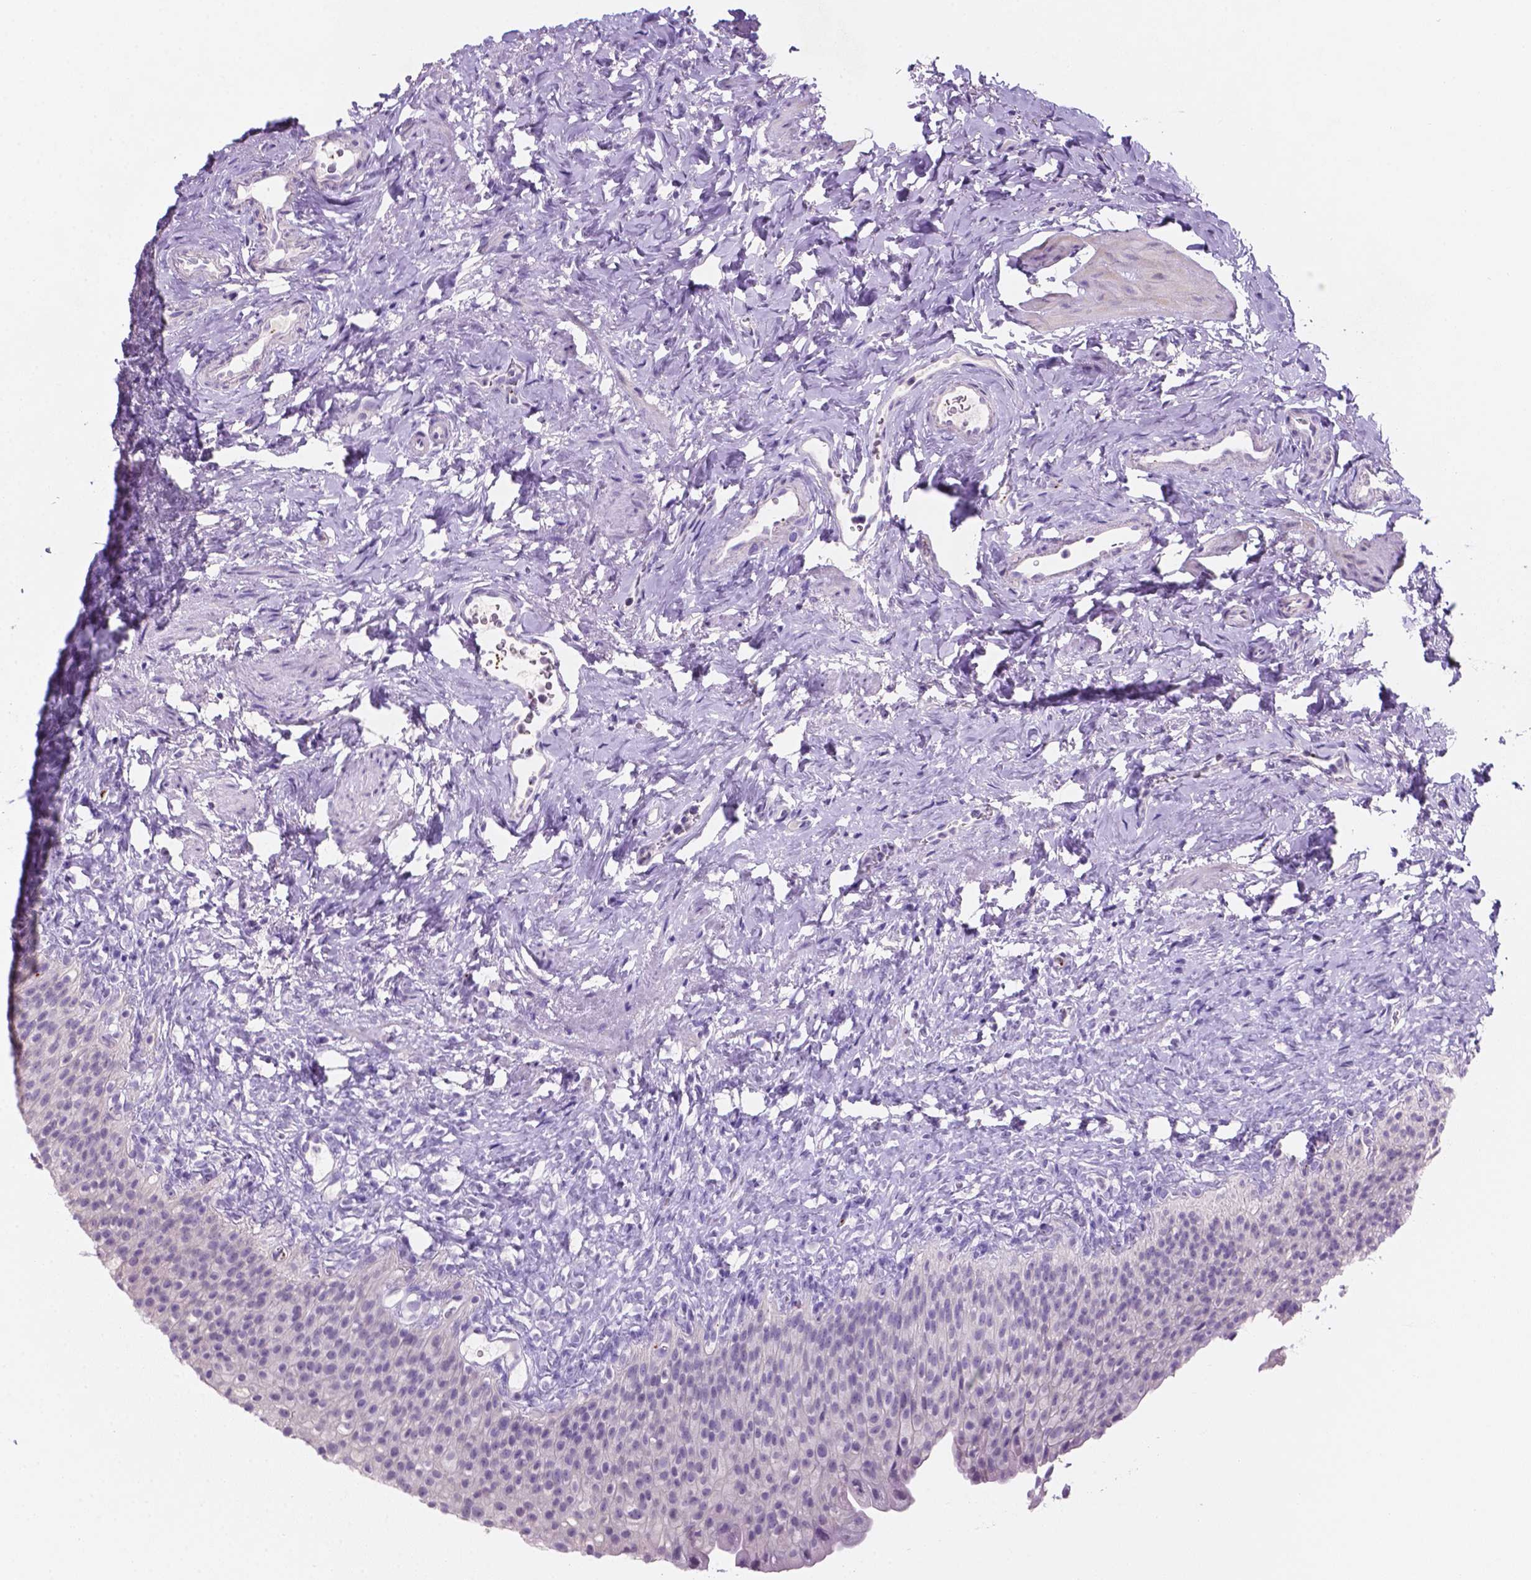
{"staining": {"intensity": "negative", "quantity": "none", "location": "none"}, "tissue": "urinary bladder", "cell_type": "Urothelial cells", "image_type": "normal", "snomed": [{"axis": "morphology", "description": "Normal tissue, NOS"}, {"axis": "topography", "description": "Urinary bladder"}, {"axis": "topography", "description": "Prostate"}], "caption": "The photomicrograph exhibits no significant positivity in urothelial cells of urinary bladder.", "gene": "EBLN2", "patient": {"sex": "male", "age": 76}}